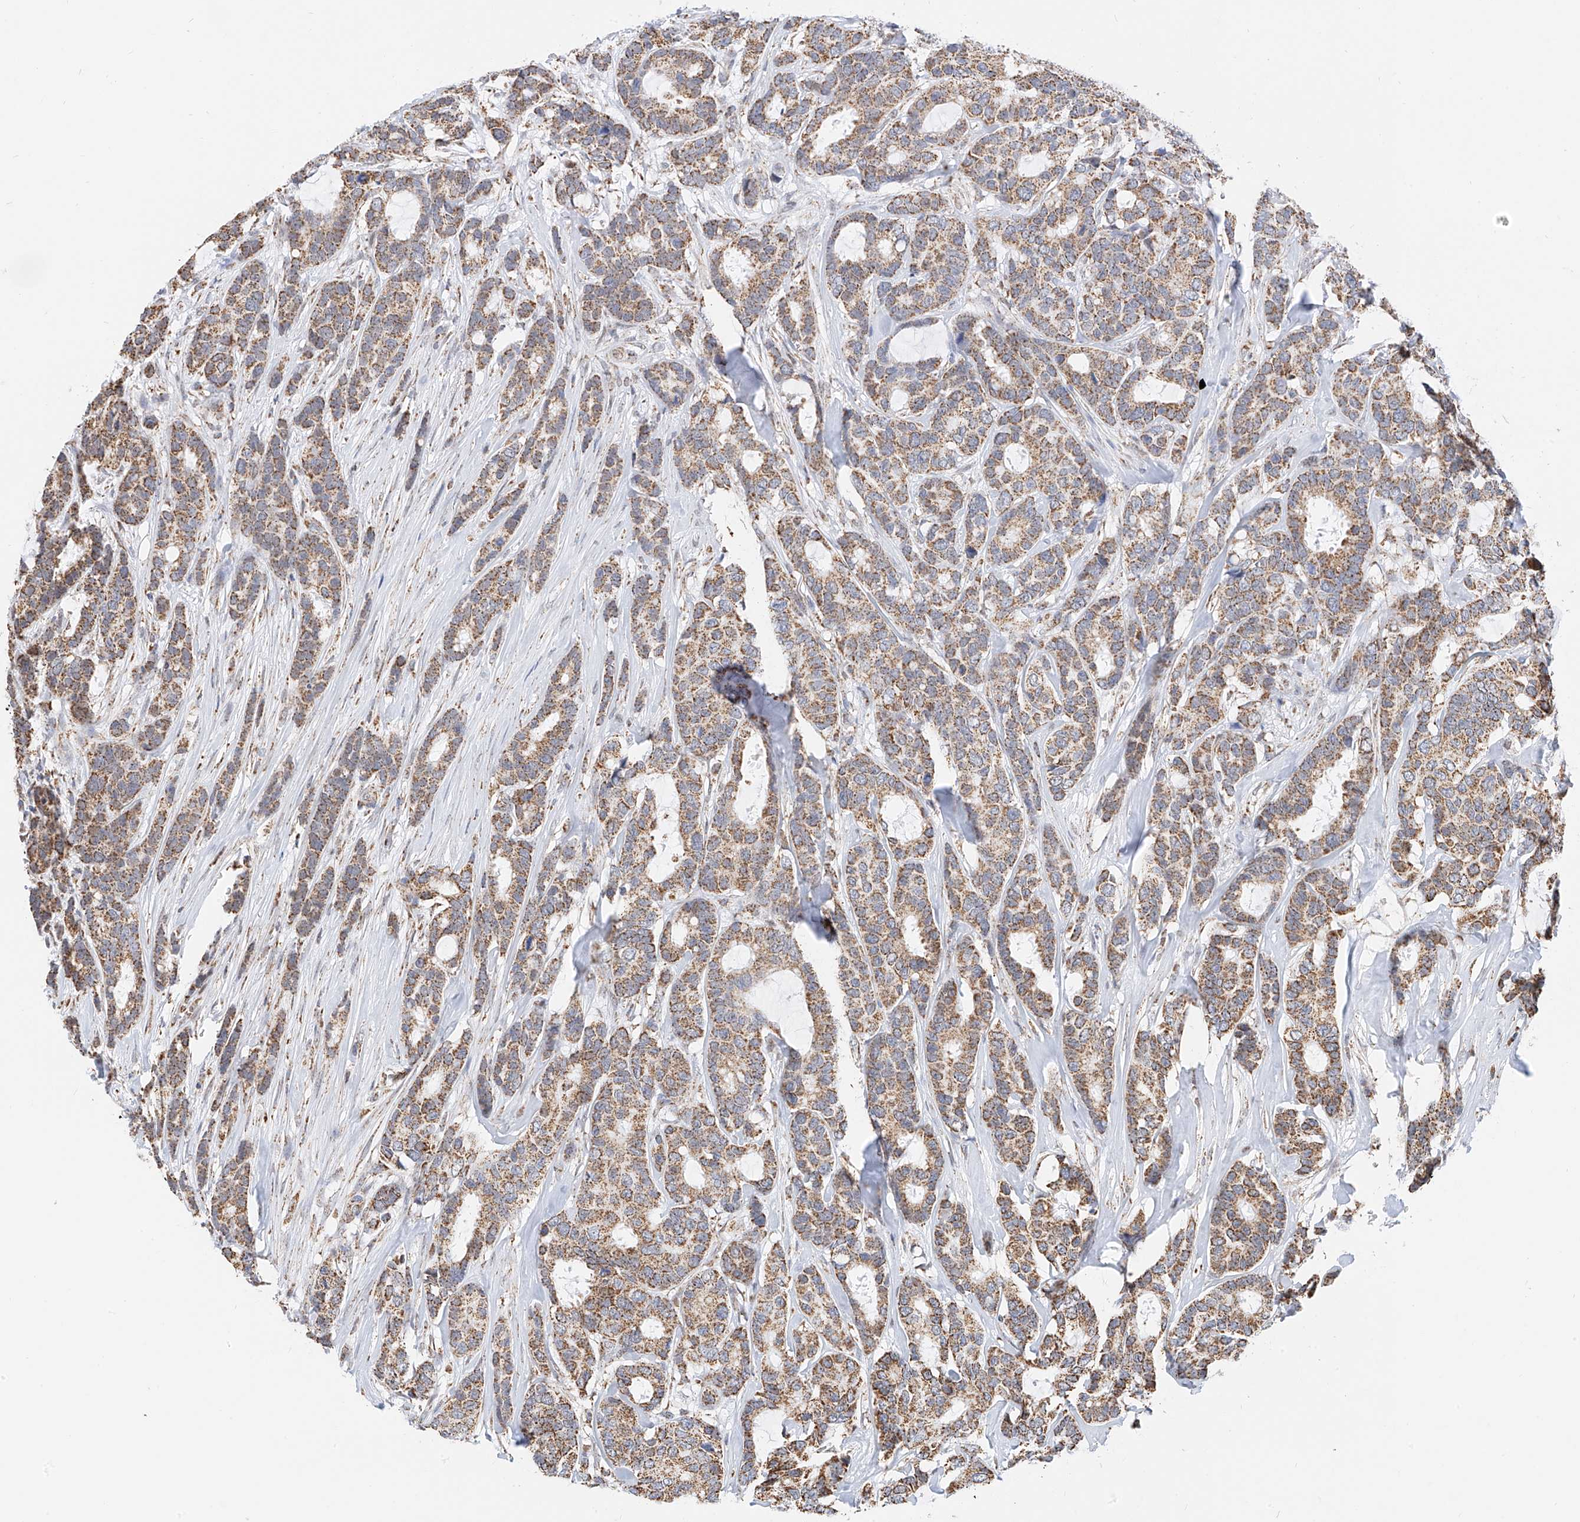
{"staining": {"intensity": "moderate", "quantity": ">75%", "location": "cytoplasmic/membranous"}, "tissue": "breast cancer", "cell_type": "Tumor cells", "image_type": "cancer", "snomed": [{"axis": "morphology", "description": "Duct carcinoma"}, {"axis": "topography", "description": "Breast"}], "caption": "Breast cancer stained with DAB (3,3'-diaminobenzidine) immunohistochemistry reveals medium levels of moderate cytoplasmic/membranous expression in about >75% of tumor cells. The staining is performed using DAB (3,3'-diaminobenzidine) brown chromogen to label protein expression. The nuclei are counter-stained blue using hematoxylin.", "gene": "NALCN", "patient": {"sex": "female", "age": 87}}